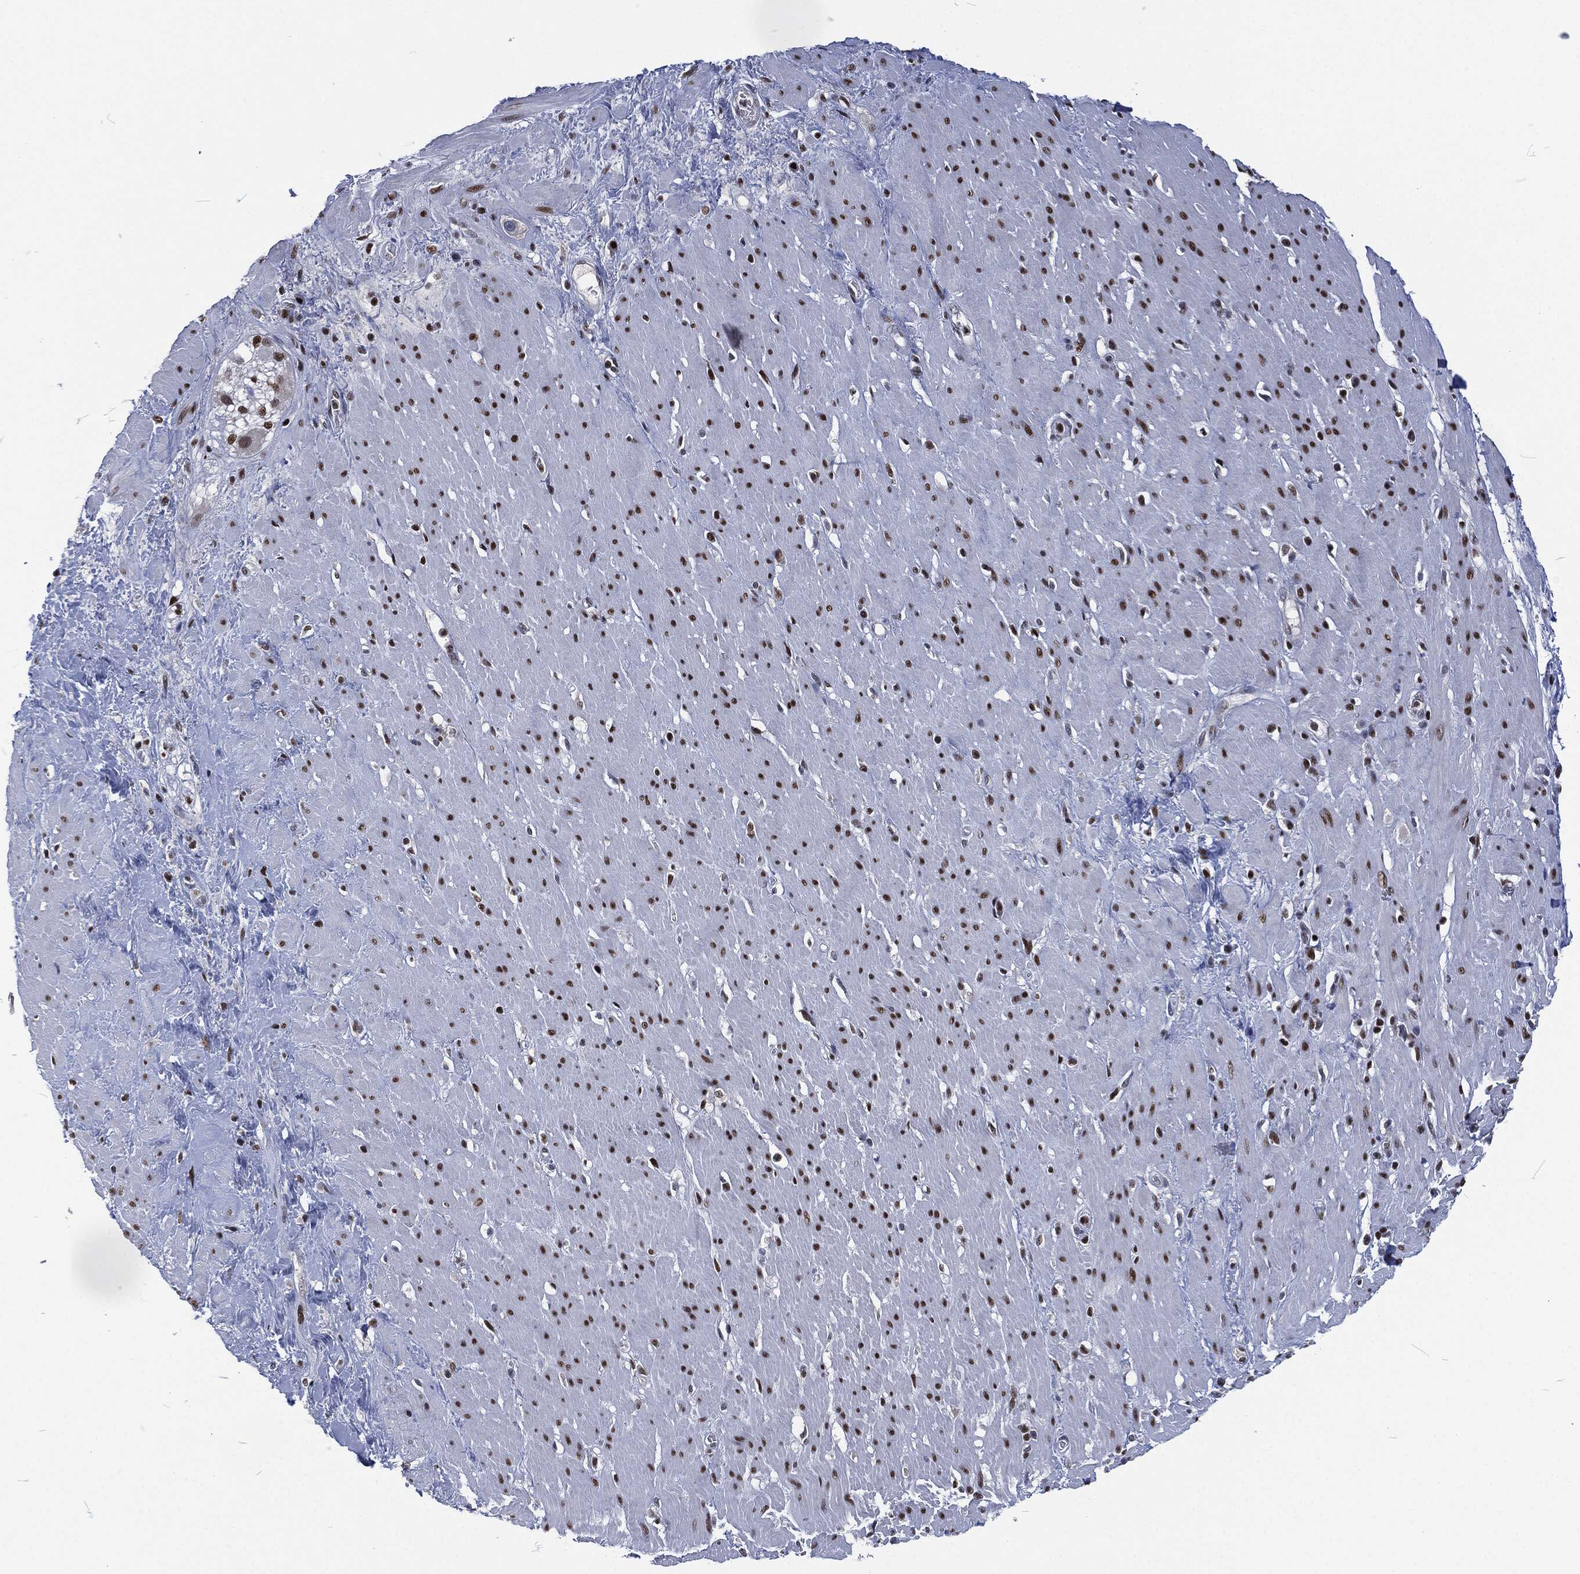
{"staining": {"intensity": "strong", "quantity": "25%-75%", "location": "nuclear"}, "tissue": "smooth muscle", "cell_type": "Smooth muscle cells", "image_type": "normal", "snomed": [{"axis": "morphology", "description": "Normal tissue, NOS"}, {"axis": "topography", "description": "Soft tissue"}, {"axis": "topography", "description": "Smooth muscle"}], "caption": "Immunohistochemical staining of benign smooth muscle reveals strong nuclear protein expression in approximately 25%-75% of smooth muscle cells.", "gene": "DCPS", "patient": {"sex": "male", "age": 72}}